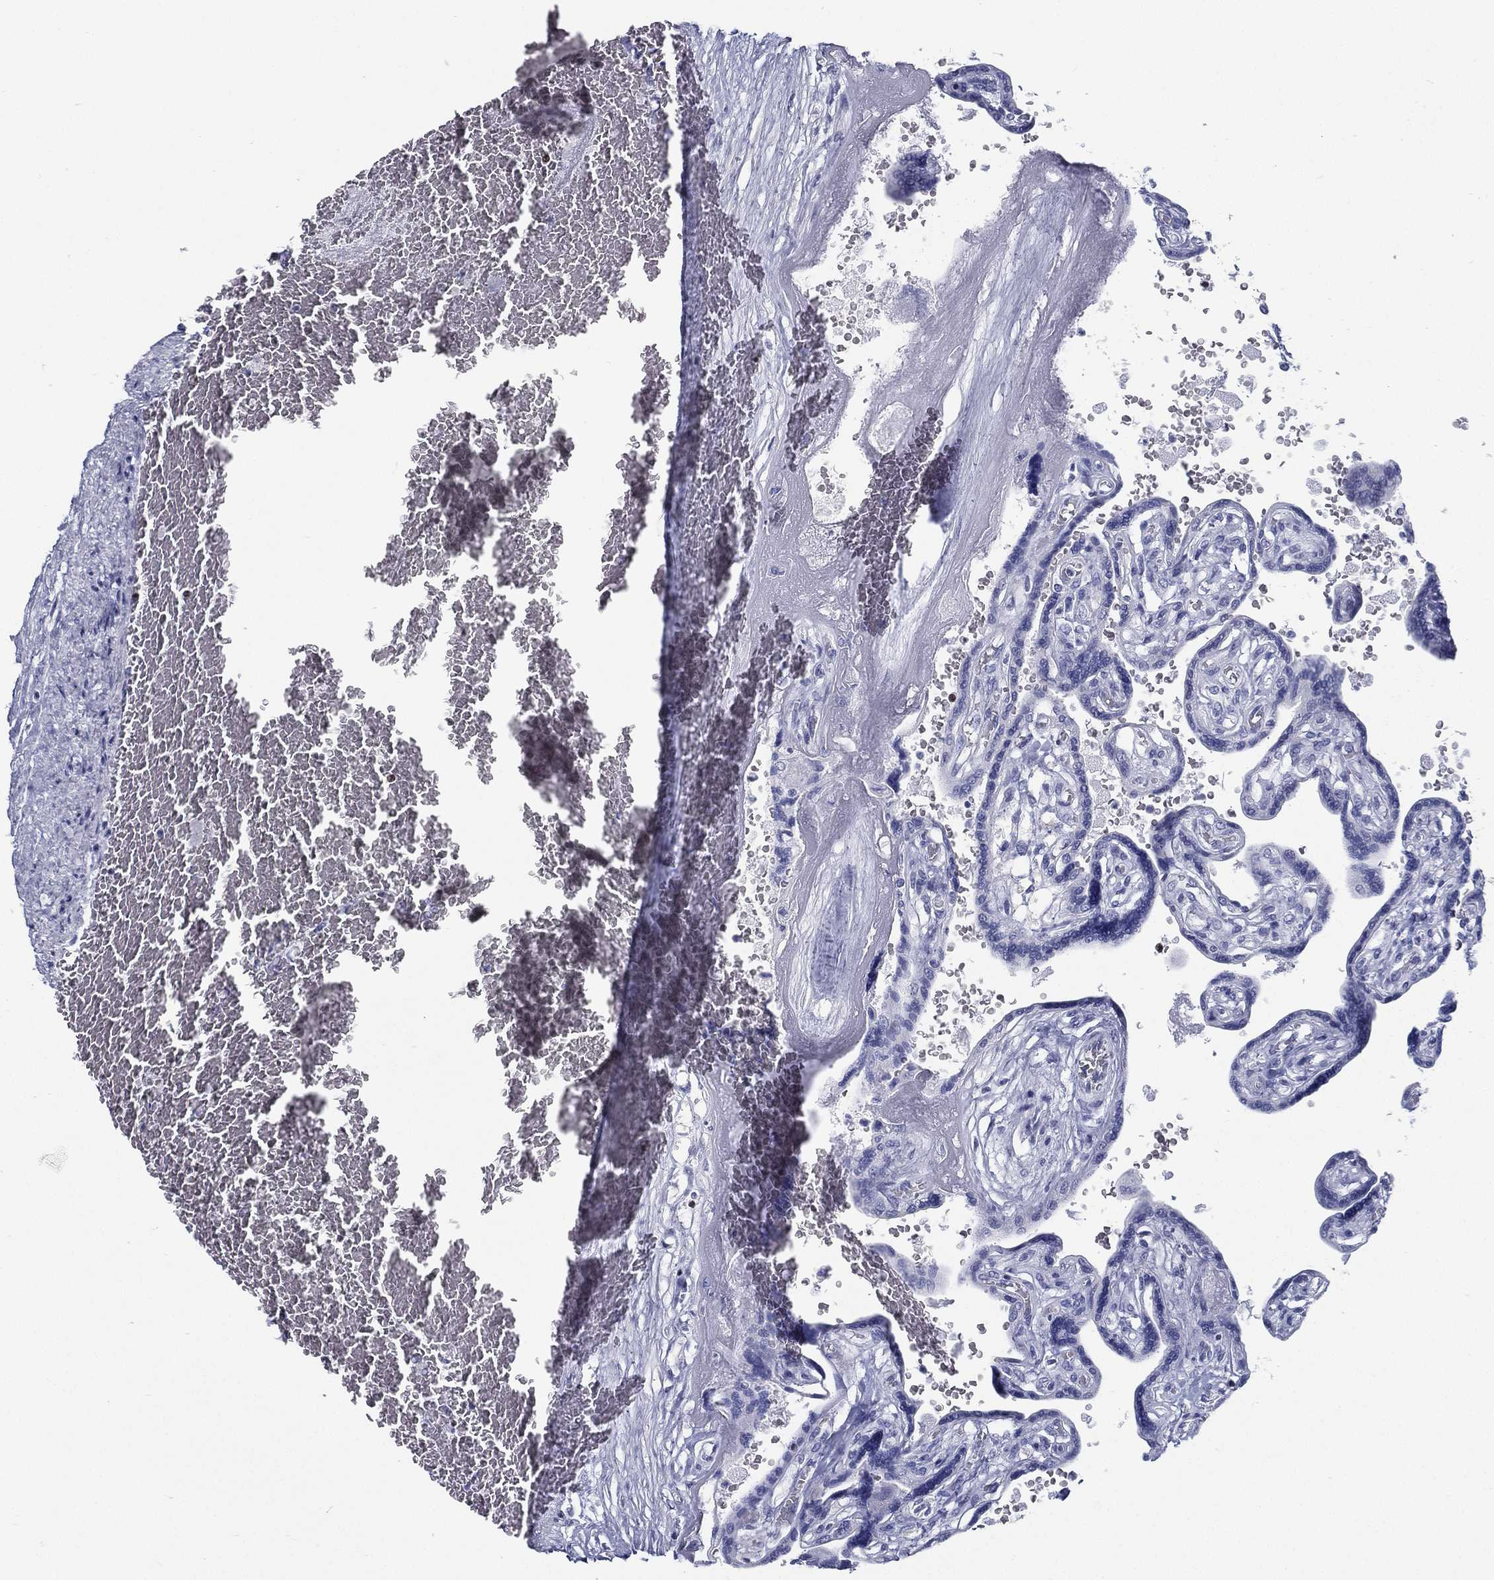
{"staining": {"intensity": "negative", "quantity": "none", "location": "none"}, "tissue": "placenta", "cell_type": "Decidual cells", "image_type": "normal", "snomed": [{"axis": "morphology", "description": "Normal tissue, NOS"}, {"axis": "topography", "description": "Placenta"}], "caption": "This is an immunohistochemistry histopathology image of benign human placenta. There is no positivity in decidual cells.", "gene": "PYHIN1", "patient": {"sex": "female", "age": 32}}